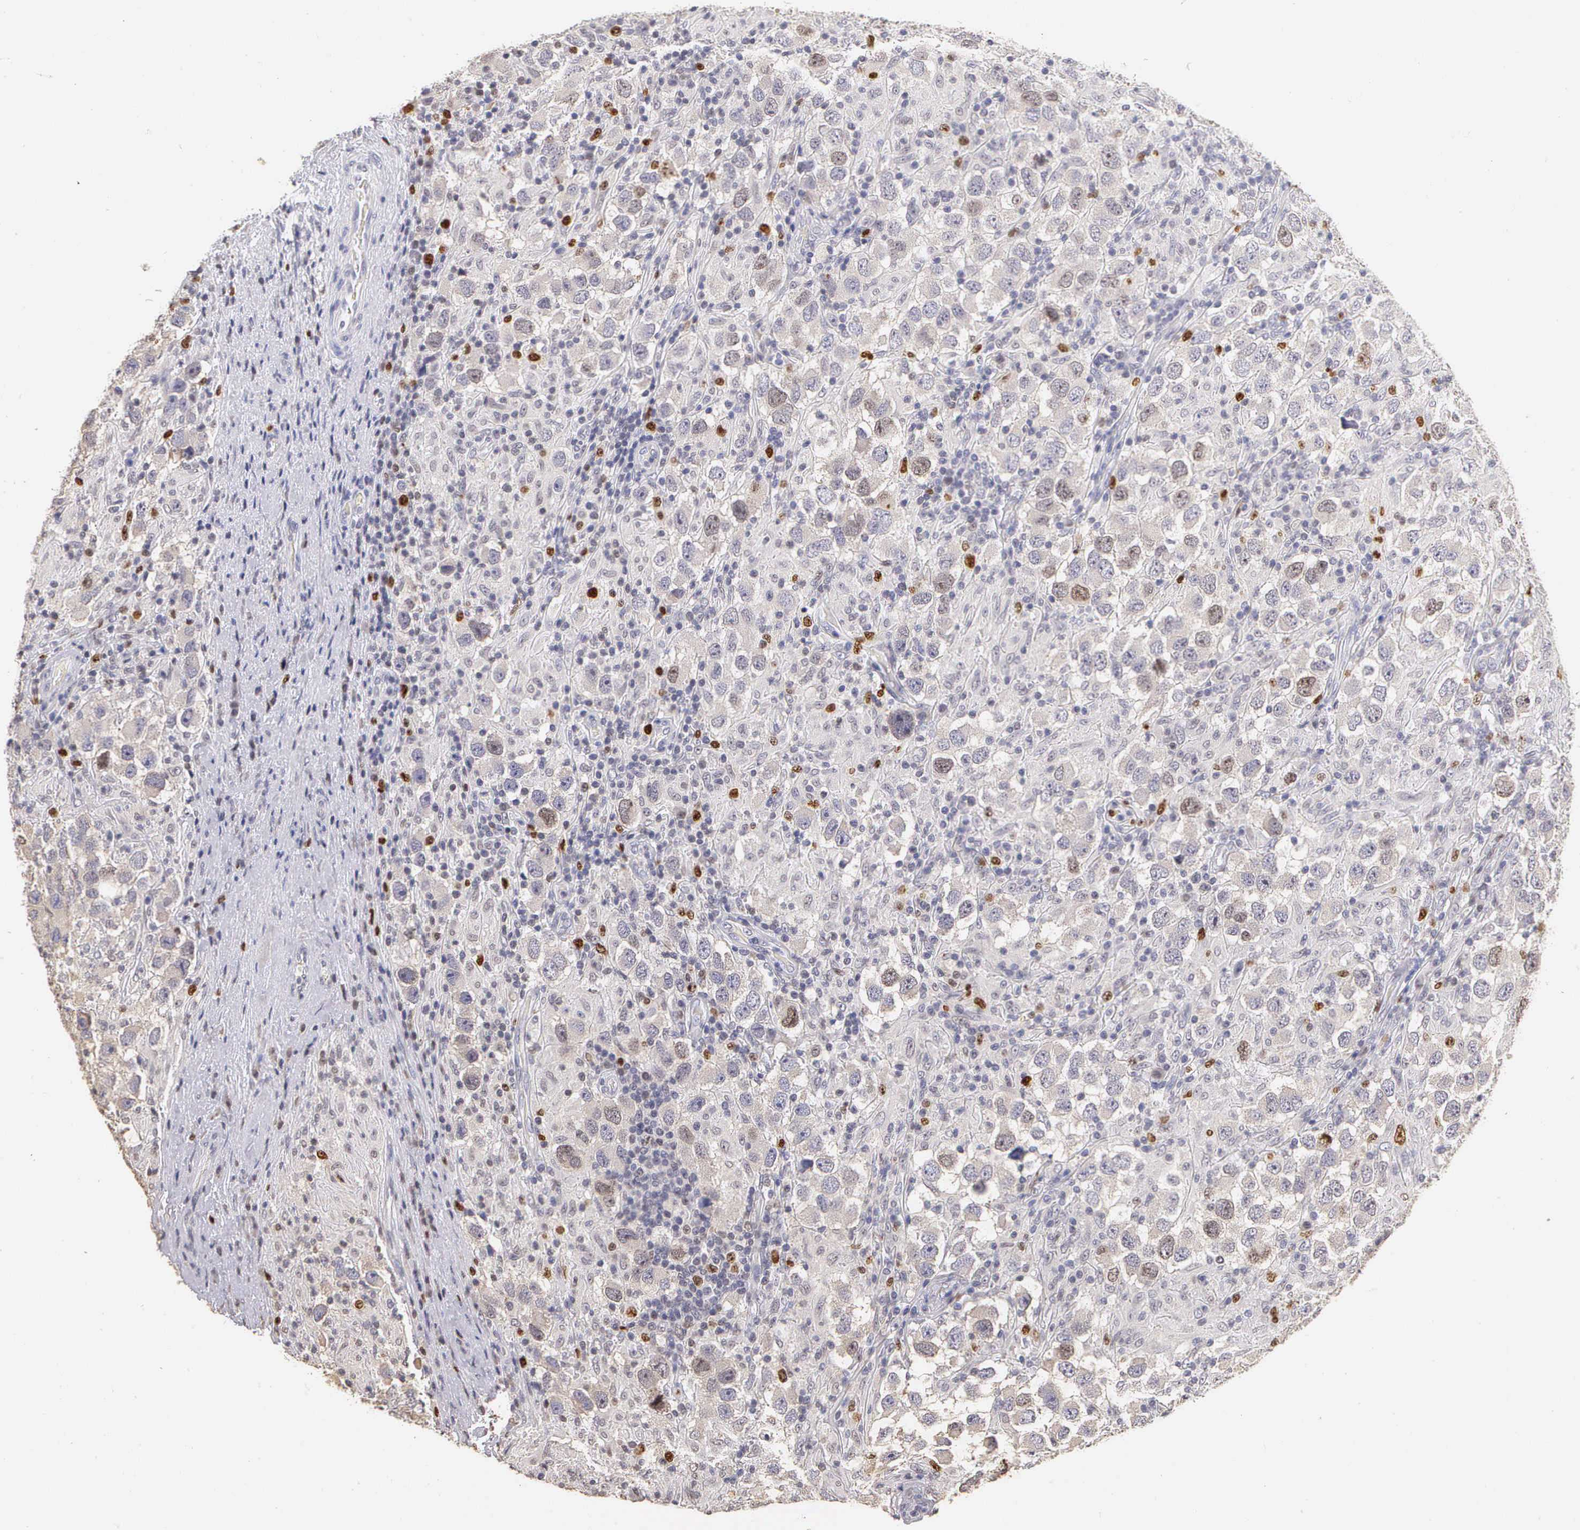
{"staining": {"intensity": "weak", "quantity": "<25%", "location": "nuclear"}, "tissue": "testis cancer", "cell_type": "Tumor cells", "image_type": "cancer", "snomed": [{"axis": "morphology", "description": "Carcinoma, Embryonal, NOS"}, {"axis": "topography", "description": "Testis"}], "caption": "Micrograph shows no protein expression in tumor cells of testis cancer (embryonal carcinoma) tissue.", "gene": "MKI67", "patient": {"sex": "male", "age": 21}}